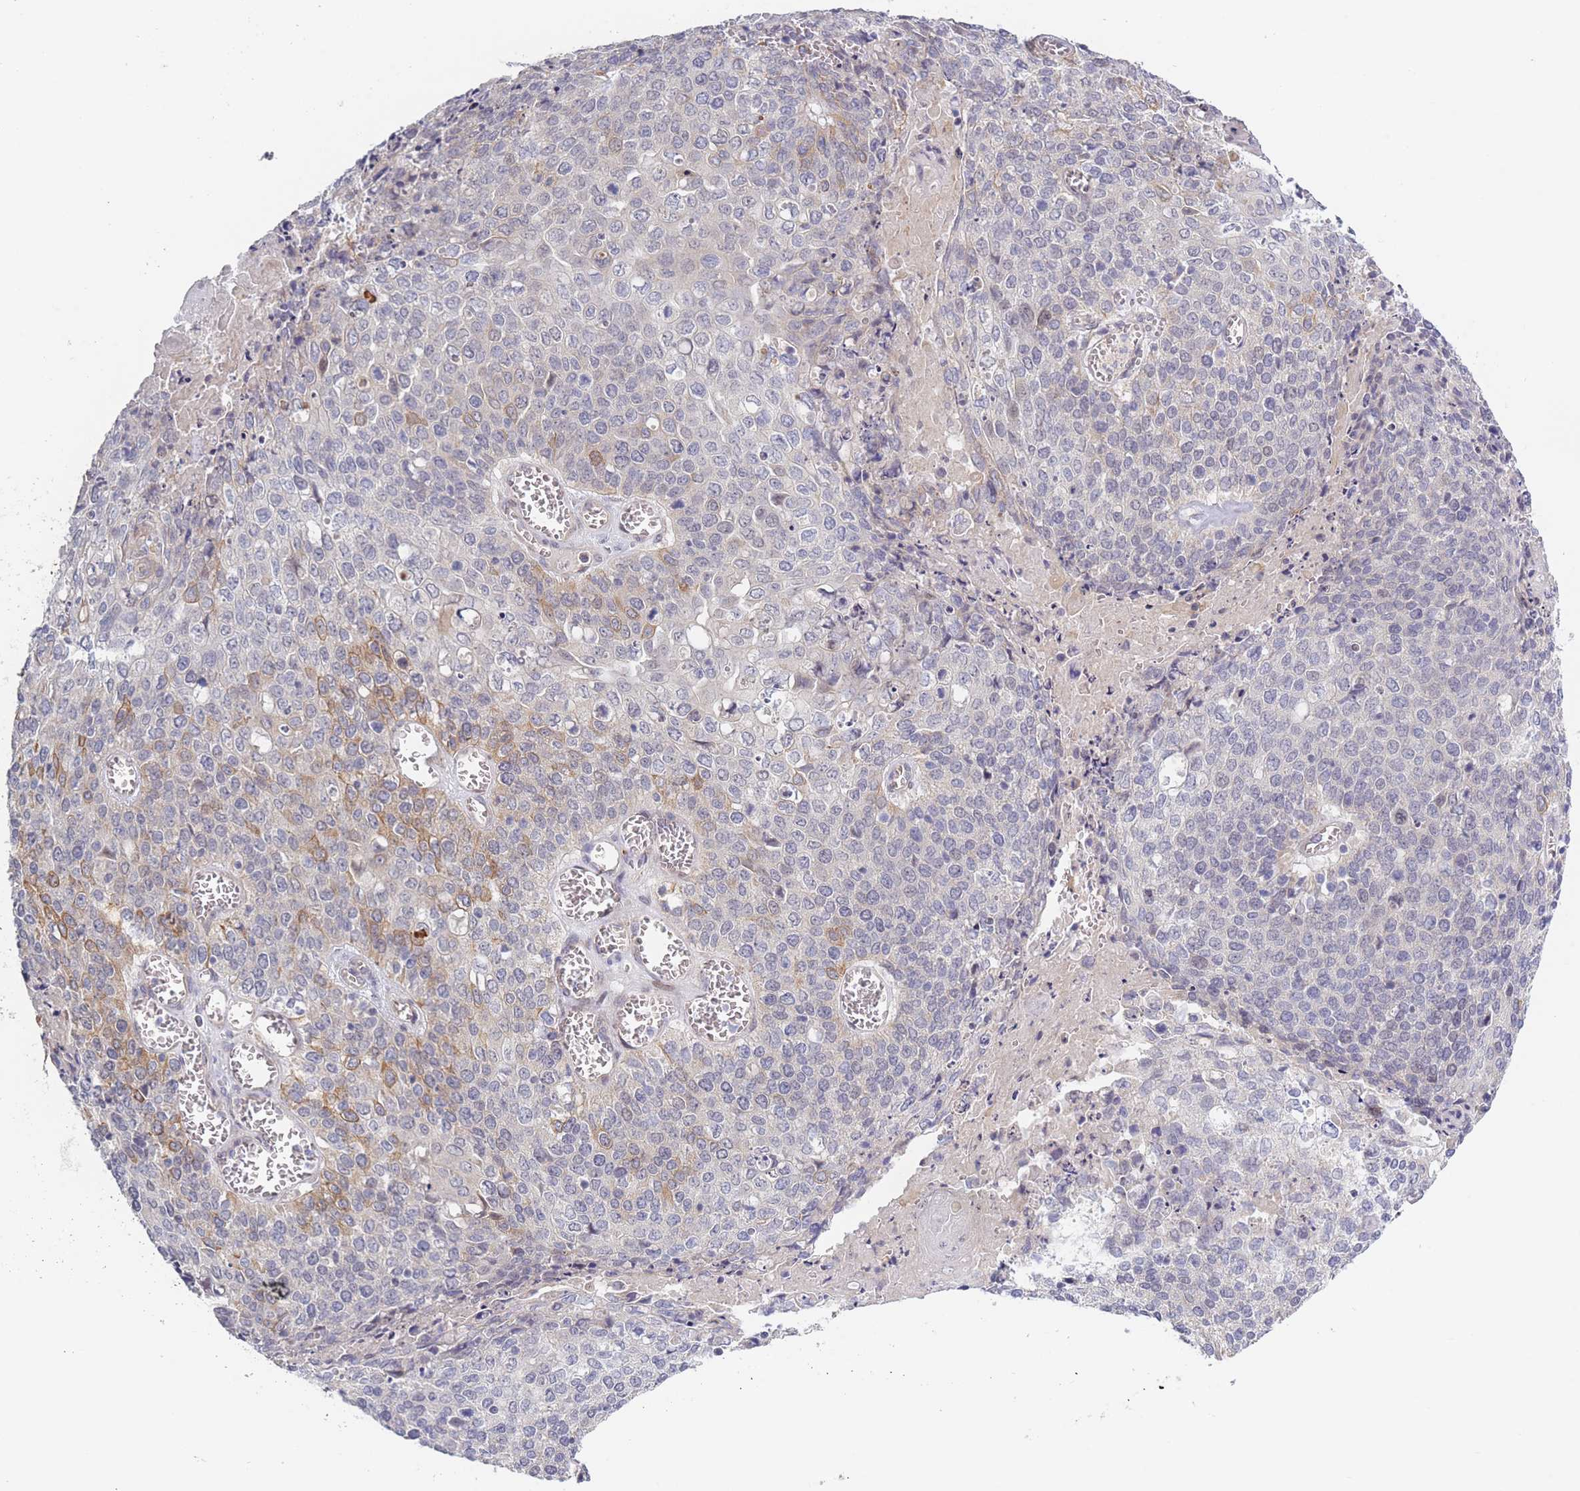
{"staining": {"intensity": "moderate", "quantity": "<25%", "location": "cytoplasmic/membranous"}, "tissue": "cervical cancer", "cell_type": "Tumor cells", "image_type": "cancer", "snomed": [{"axis": "morphology", "description": "Squamous cell carcinoma, NOS"}, {"axis": "topography", "description": "Cervix"}], "caption": "The immunohistochemical stain highlights moderate cytoplasmic/membranous staining in tumor cells of cervical cancer (squamous cell carcinoma) tissue.", "gene": "FAM227B", "patient": {"sex": "female", "age": 39}}